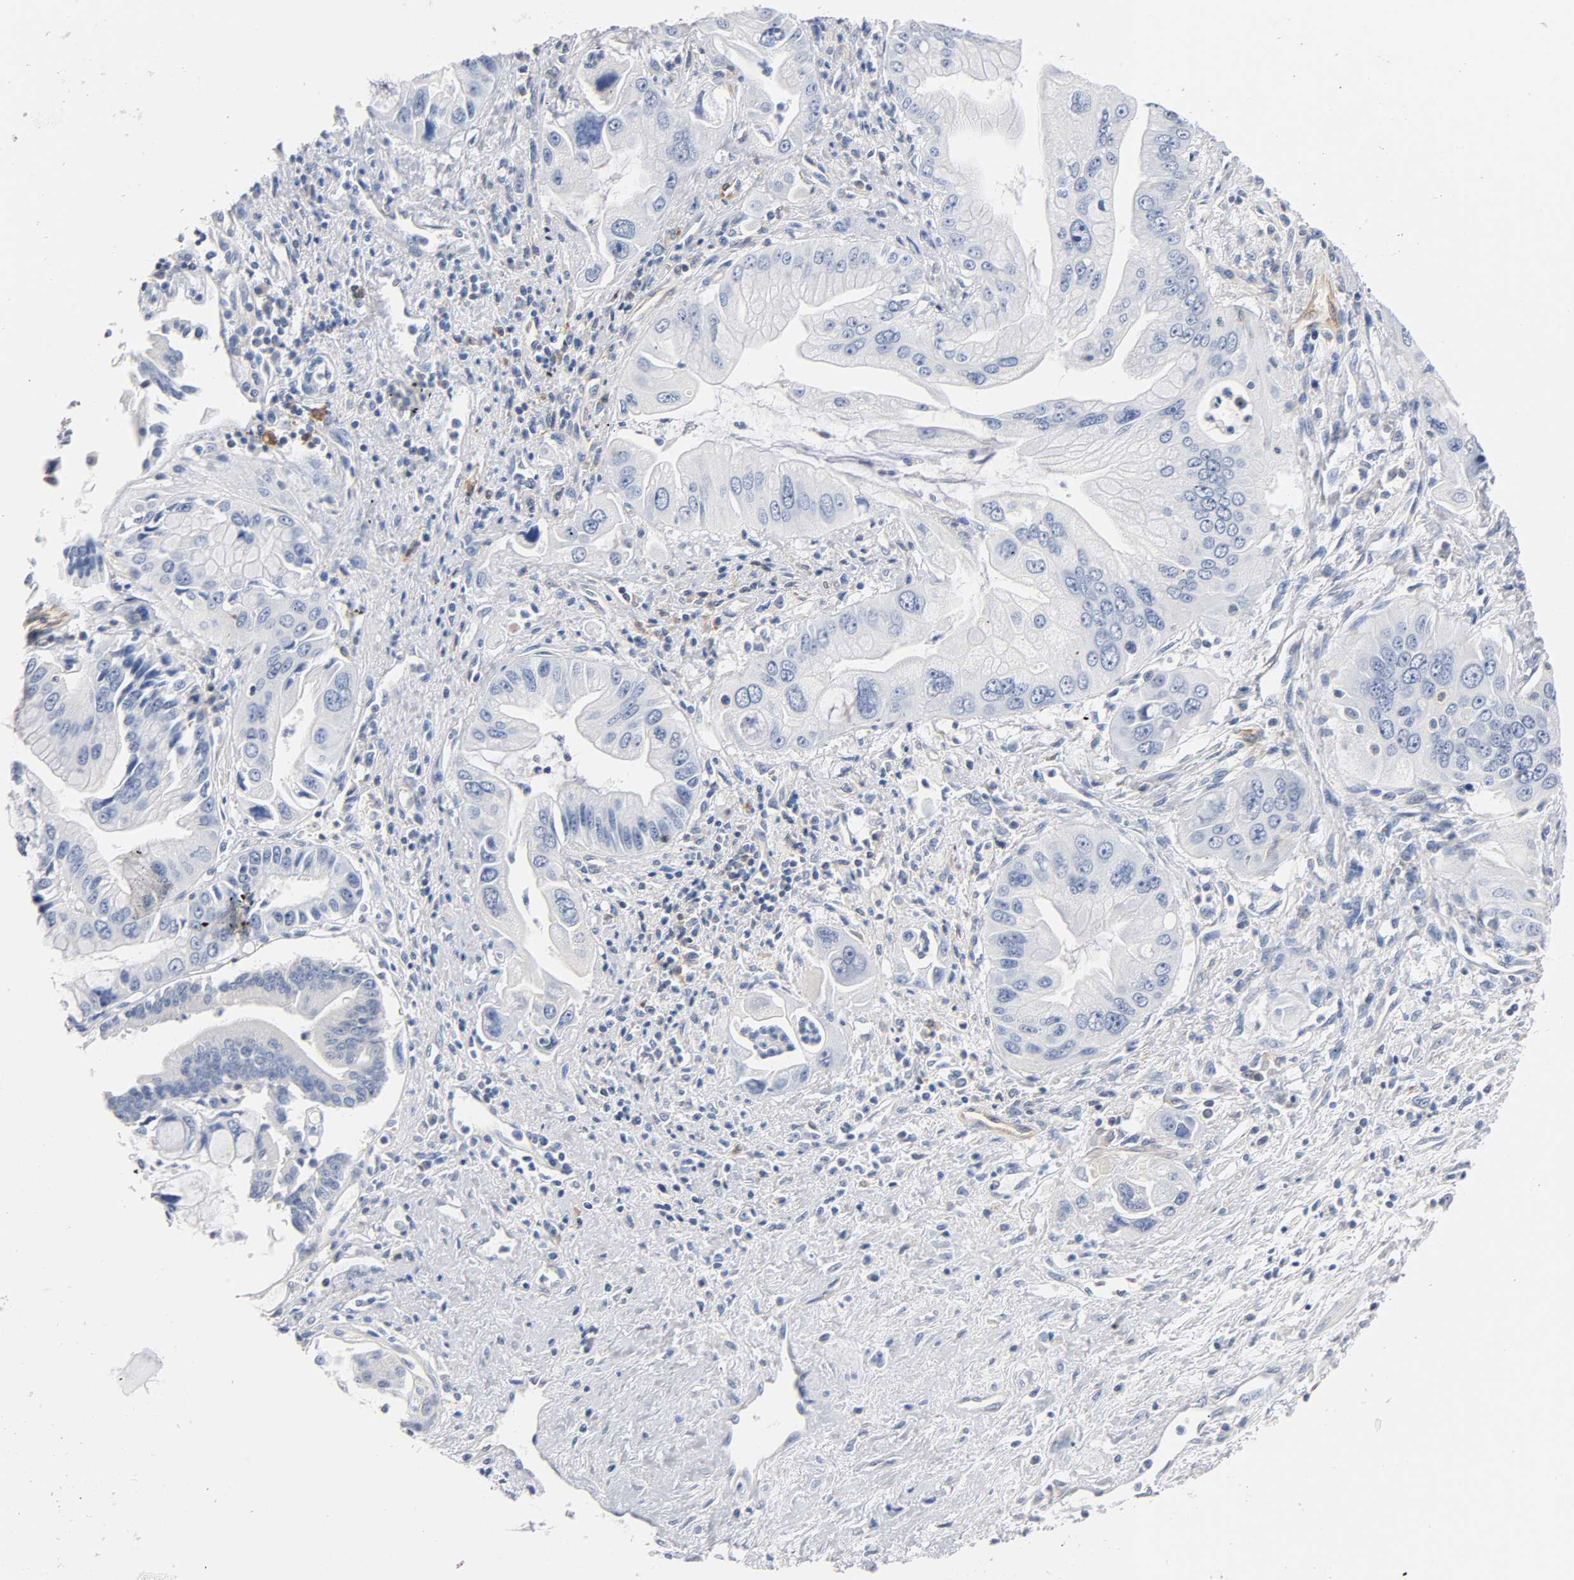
{"staining": {"intensity": "negative", "quantity": "none", "location": "none"}, "tissue": "pancreatic cancer", "cell_type": "Tumor cells", "image_type": "cancer", "snomed": [{"axis": "morphology", "description": "Adenocarcinoma, NOS"}, {"axis": "topography", "description": "Pancreas"}], "caption": "Immunohistochemical staining of human pancreatic cancer (adenocarcinoma) reveals no significant positivity in tumor cells.", "gene": "MALT1", "patient": {"sex": "male", "age": 59}}